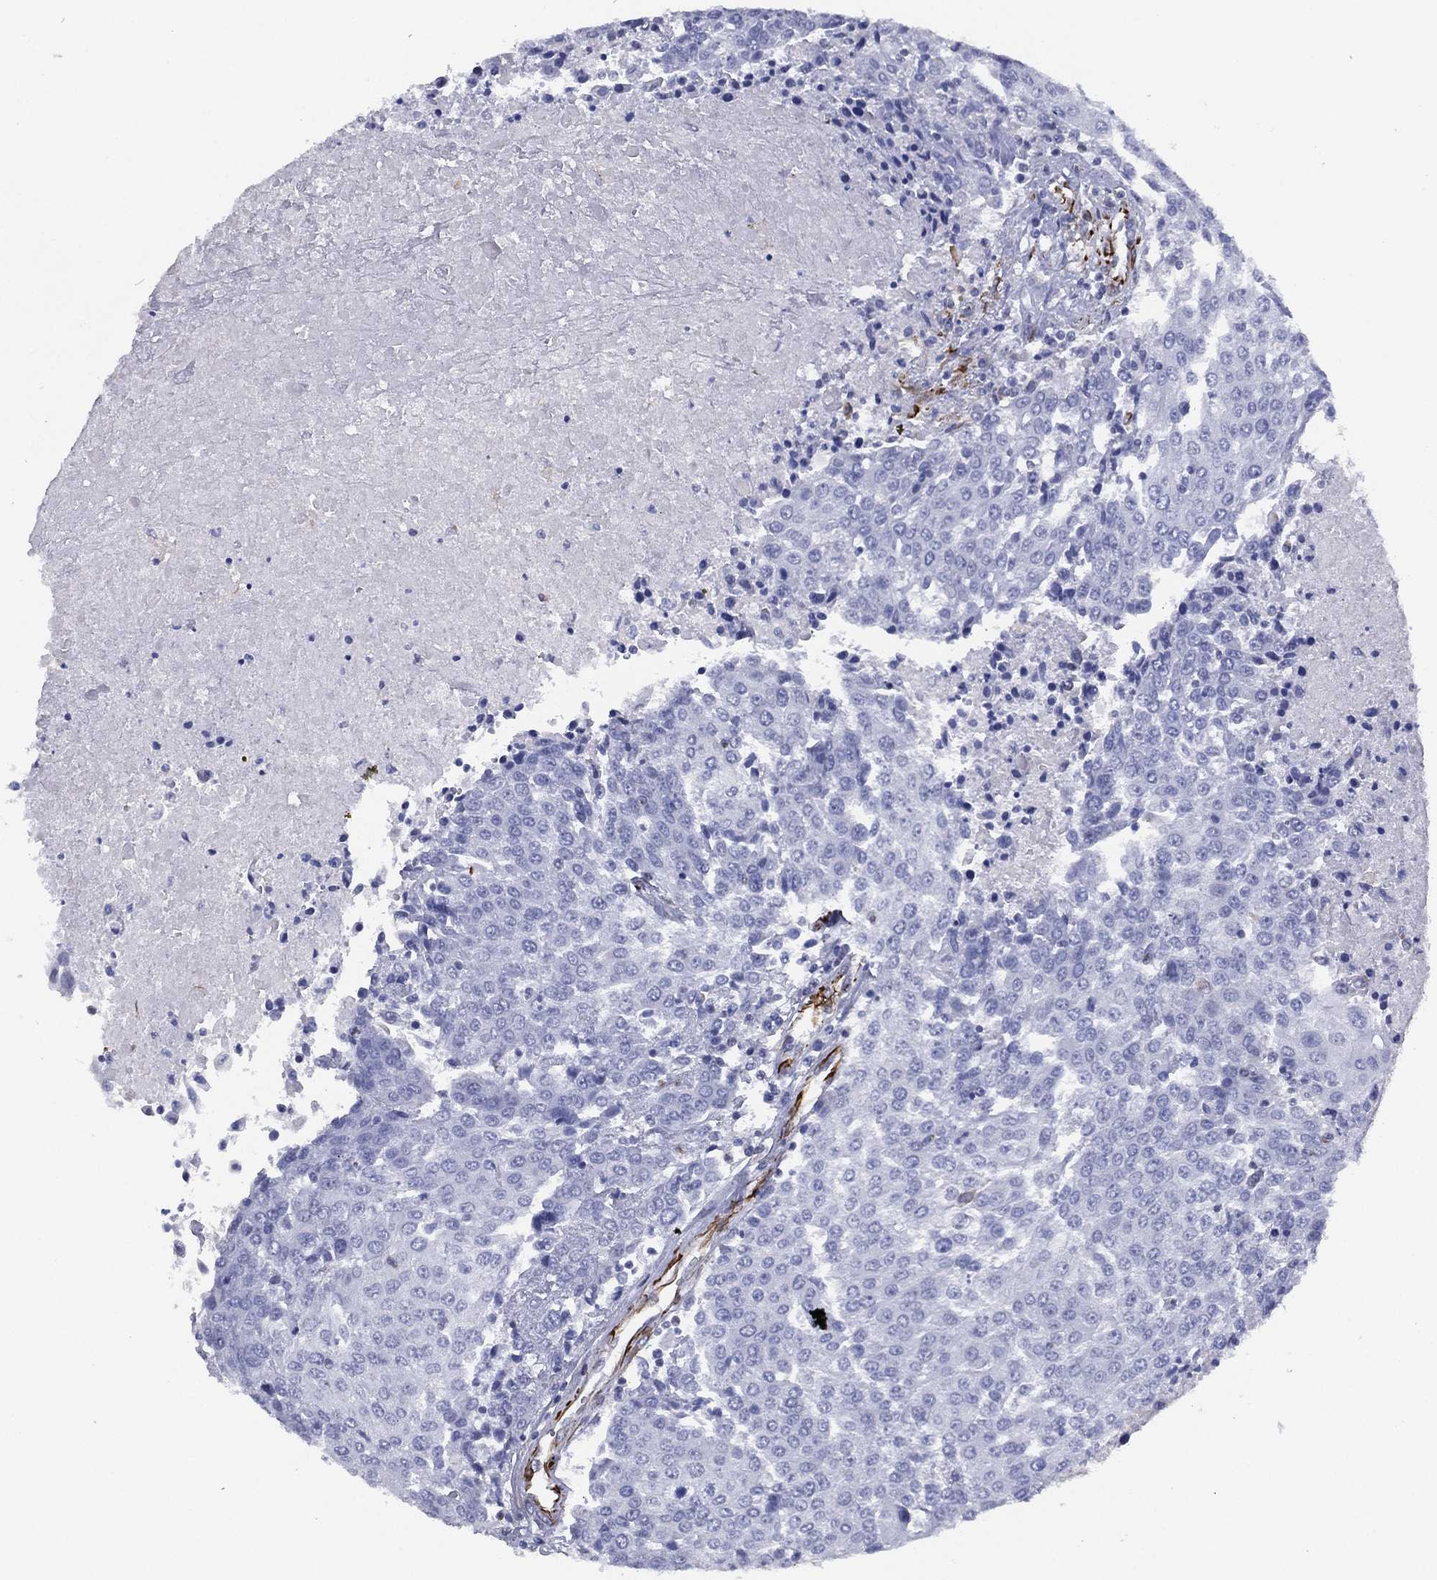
{"staining": {"intensity": "negative", "quantity": "none", "location": "none"}, "tissue": "urothelial cancer", "cell_type": "Tumor cells", "image_type": "cancer", "snomed": [{"axis": "morphology", "description": "Urothelial carcinoma, High grade"}, {"axis": "topography", "description": "Urinary bladder"}], "caption": "There is no significant expression in tumor cells of urothelial carcinoma (high-grade).", "gene": "MAS1", "patient": {"sex": "female", "age": 85}}